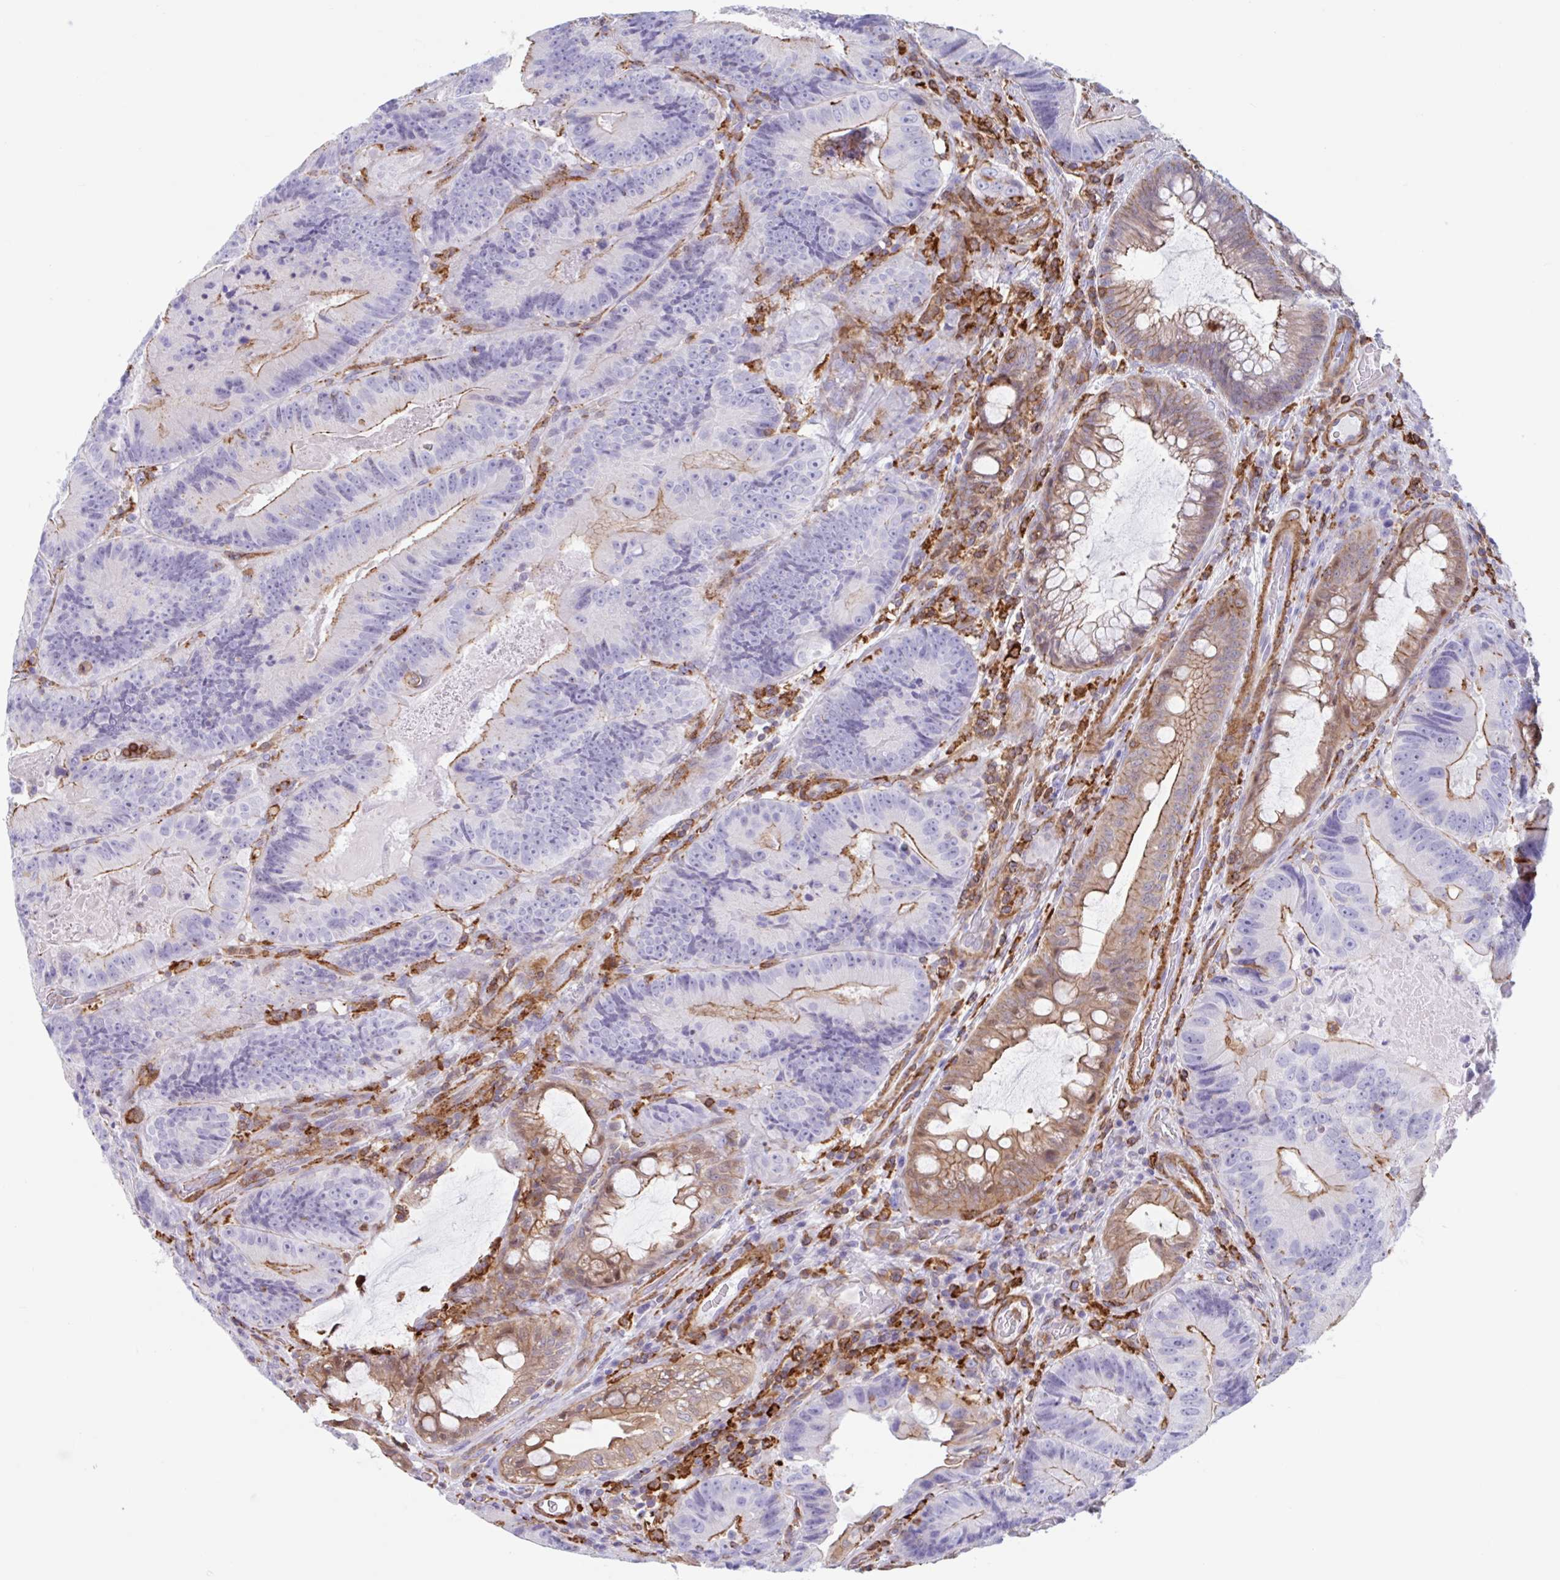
{"staining": {"intensity": "moderate", "quantity": "25%-75%", "location": "cytoplasmic/membranous"}, "tissue": "colorectal cancer", "cell_type": "Tumor cells", "image_type": "cancer", "snomed": [{"axis": "morphology", "description": "Adenocarcinoma, NOS"}, {"axis": "topography", "description": "Colon"}], "caption": "Immunohistochemical staining of human colorectal adenocarcinoma shows medium levels of moderate cytoplasmic/membranous staining in about 25%-75% of tumor cells.", "gene": "EFHD1", "patient": {"sex": "female", "age": 86}}